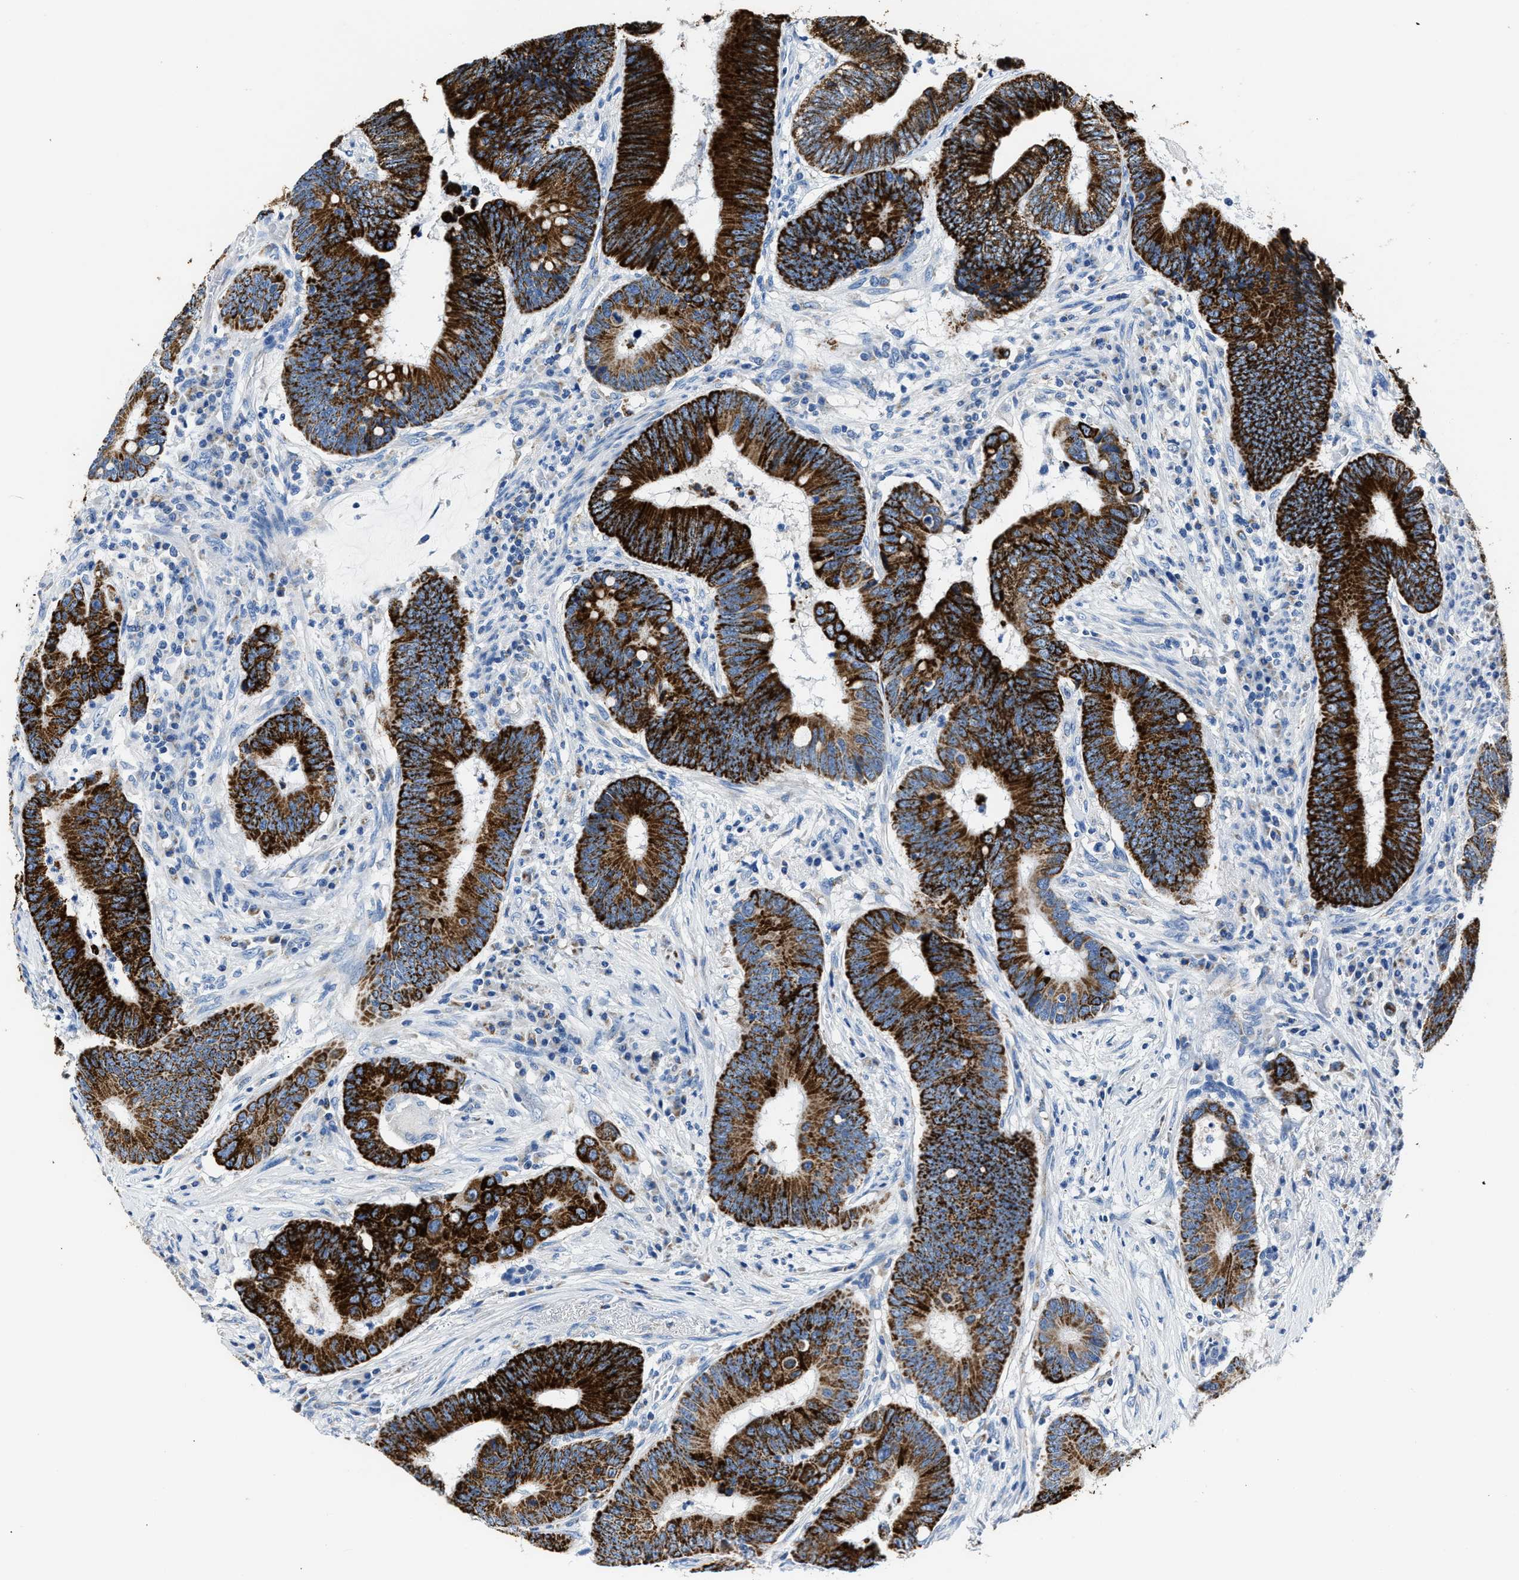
{"staining": {"intensity": "strong", "quantity": ">75%", "location": "cytoplasmic/membranous"}, "tissue": "colorectal cancer", "cell_type": "Tumor cells", "image_type": "cancer", "snomed": [{"axis": "morphology", "description": "Adenocarcinoma, NOS"}, {"axis": "topography", "description": "Rectum"}, {"axis": "topography", "description": "Anal"}], "caption": "Immunohistochemistry histopathology image of neoplastic tissue: human adenocarcinoma (colorectal) stained using immunohistochemistry displays high levels of strong protein expression localized specifically in the cytoplasmic/membranous of tumor cells, appearing as a cytoplasmic/membranous brown color.", "gene": "AMACR", "patient": {"sex": "female", "age": 89}}